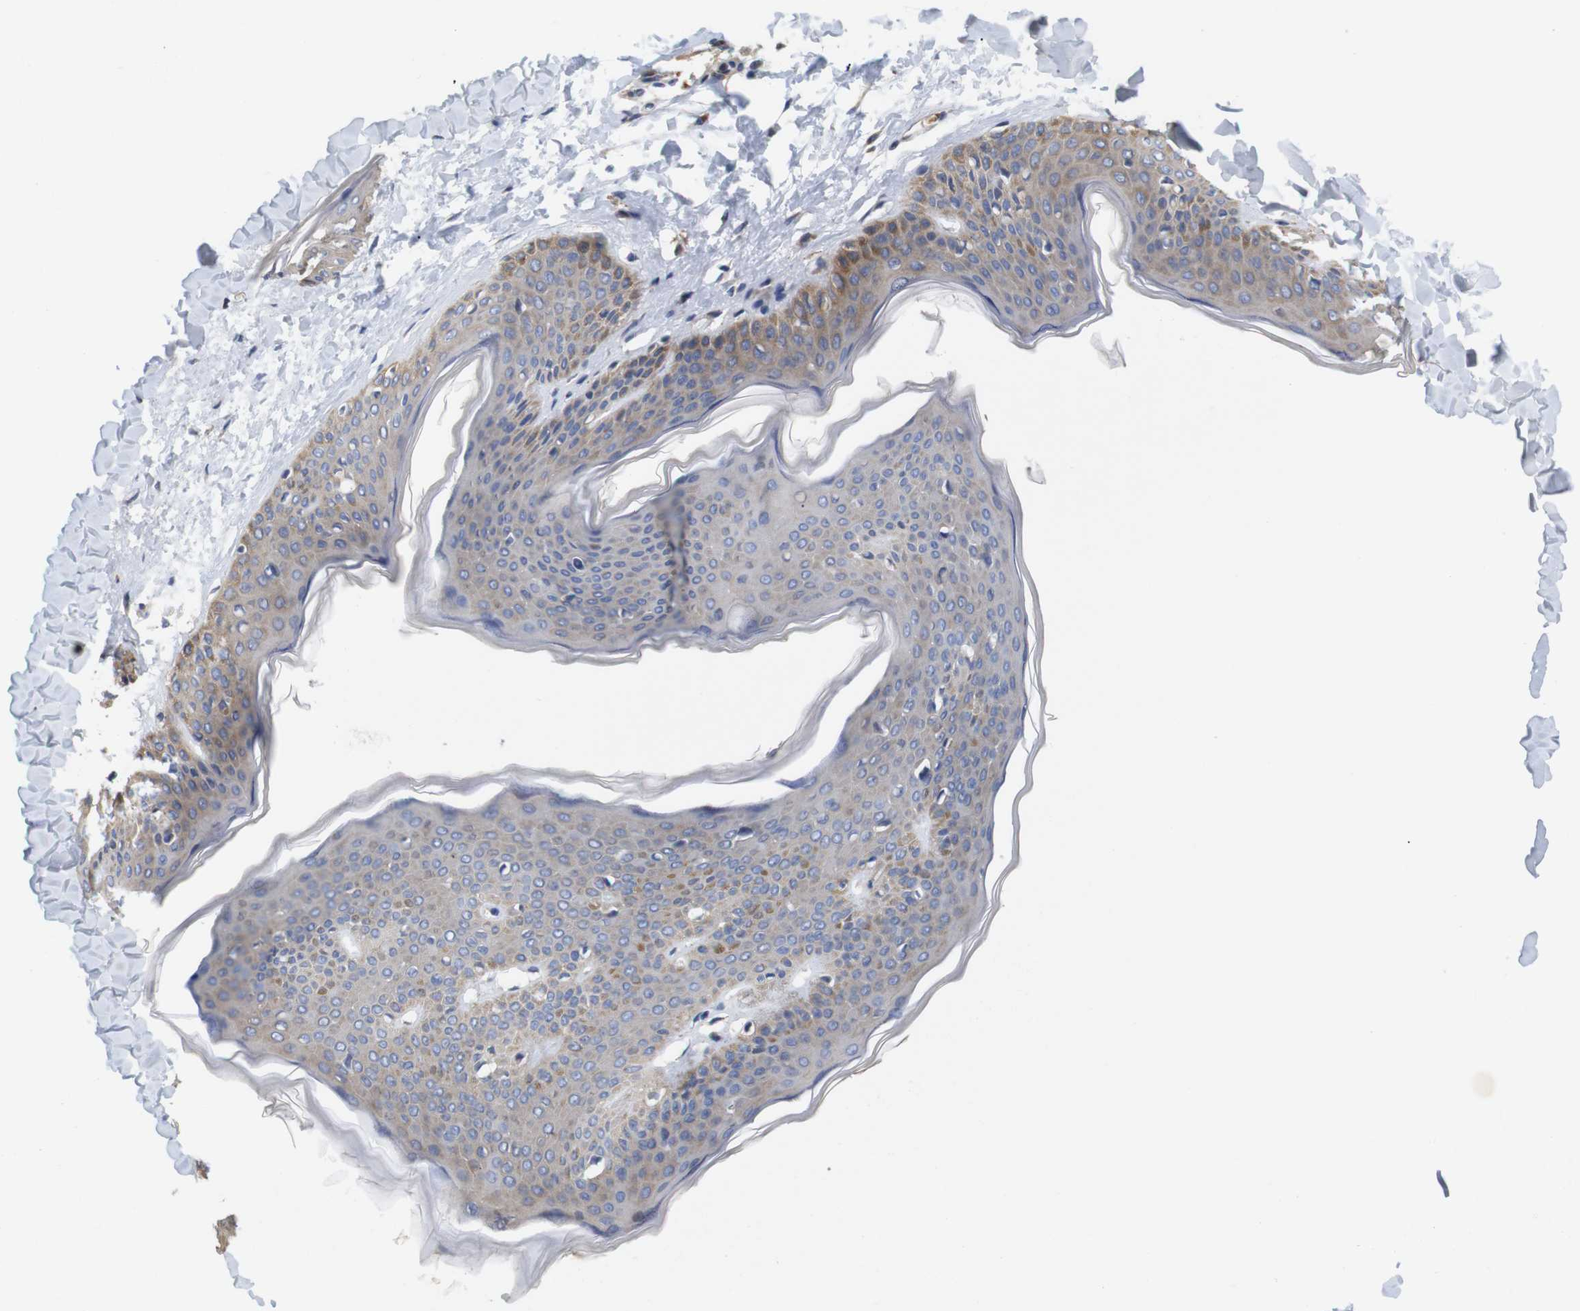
{"staining": {"intensity": "negative", "quantity": "none", "location": "none"}, "tissue": "skin", "cell_type": "Fibroblasts", "image_type": "normal", "snomed": [{"axis": "morphology", "description": "Normal tissue, NOS"}, {"axis": "topography", "description": "Skin"}], "caption": "The image displays no staining of fibroblasts in unremarkable skin. Nuclei are stained in blue.", "gene": "SPRY3", "patient": {"sex": "female", "age": 17}}